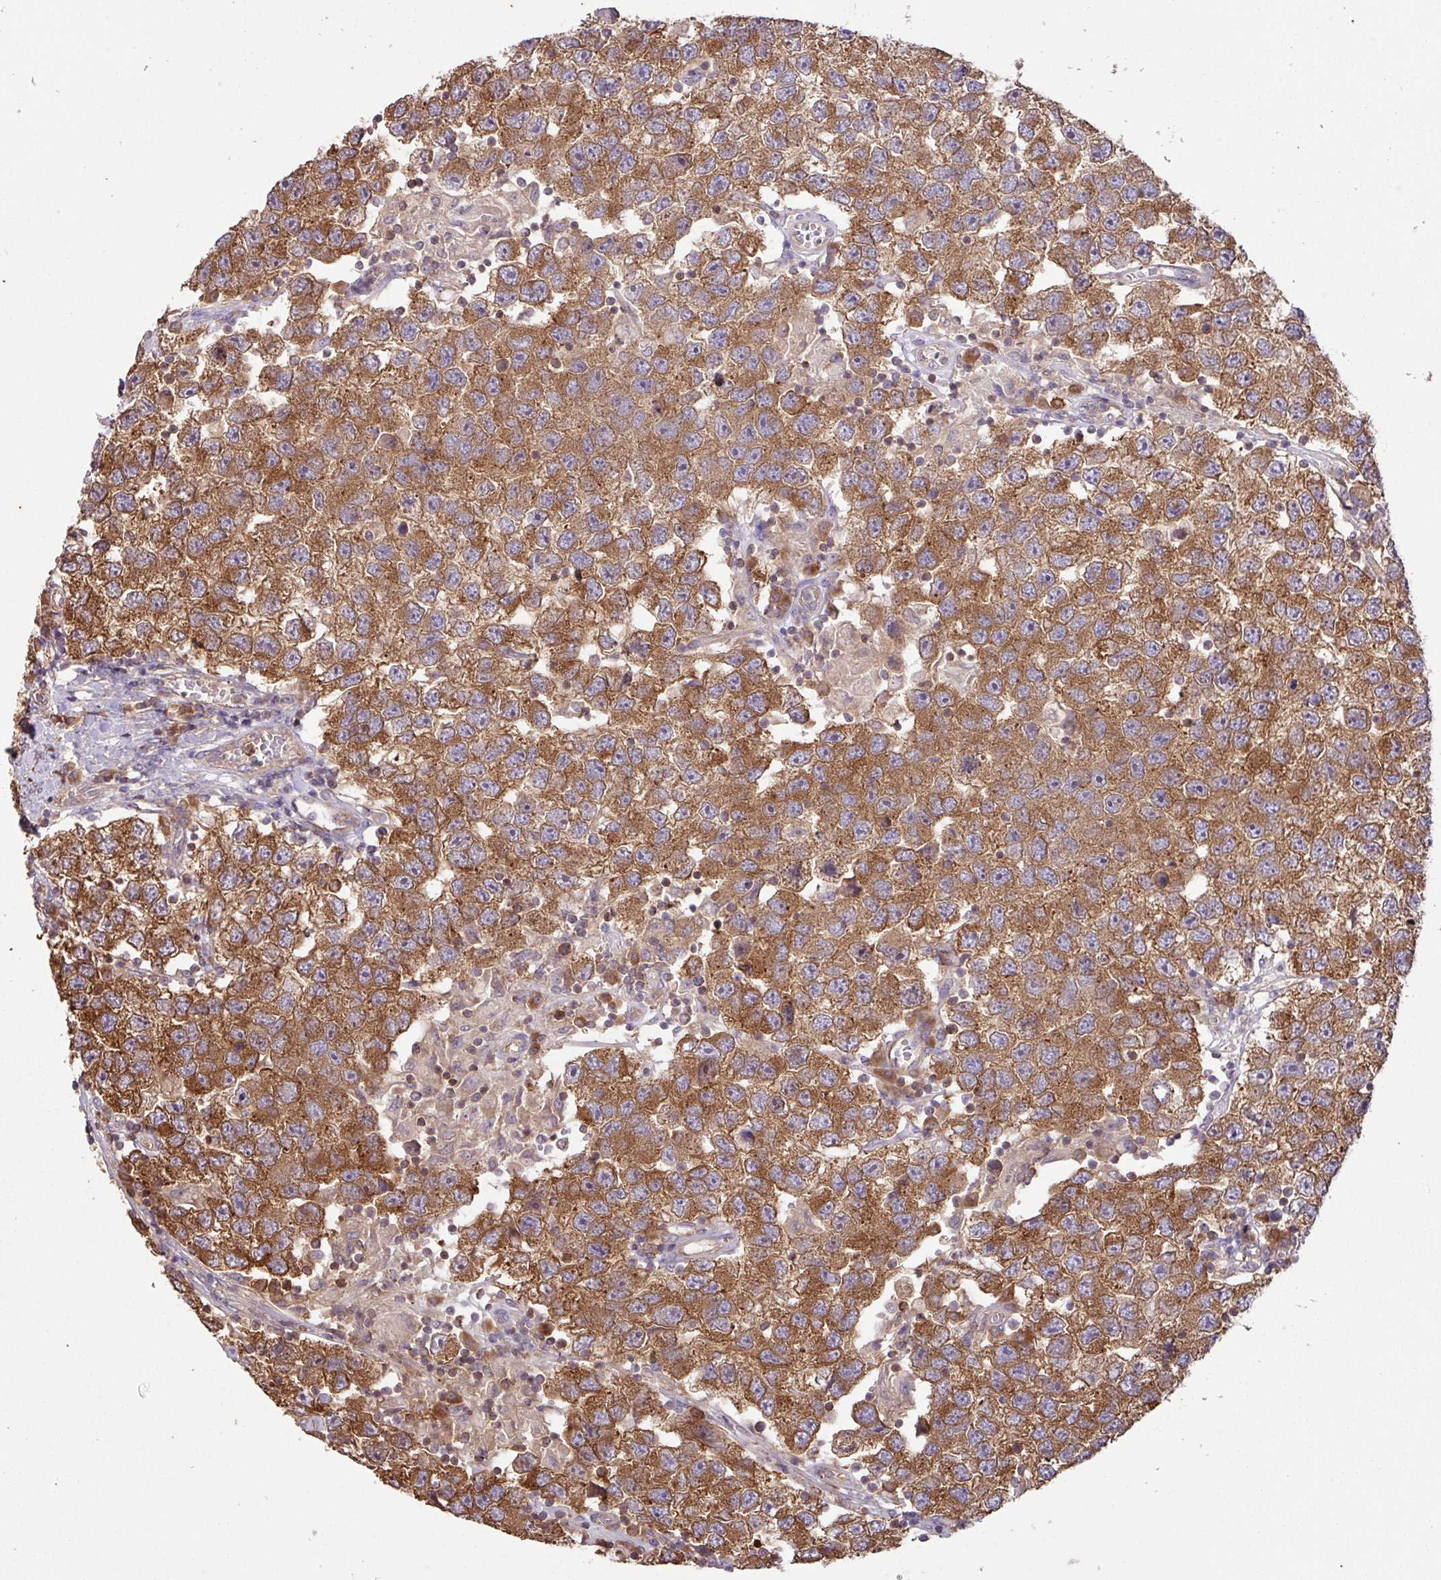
{"staining": {"intensity": "moderate", "quantity": ">75%", "location": "cytoplasmic/membranous"}, "tissue": "testis cancer", "cell_type": "Tumor cells", "image_type": "cancer", "snomed": [{"axis": "morphology", "description": "Seminoma, NOS"}, {"axis": "topography", "description": "Testis"}], "caption": "The histopathology image displays immunohistochemical staining of seminoma (testis). There is moderate cytoplasmic/membranous expression is present in approximately >75% of tumor cells.", "gene": "GSPT1", "patient": {"sex": "male", "age": 26}}